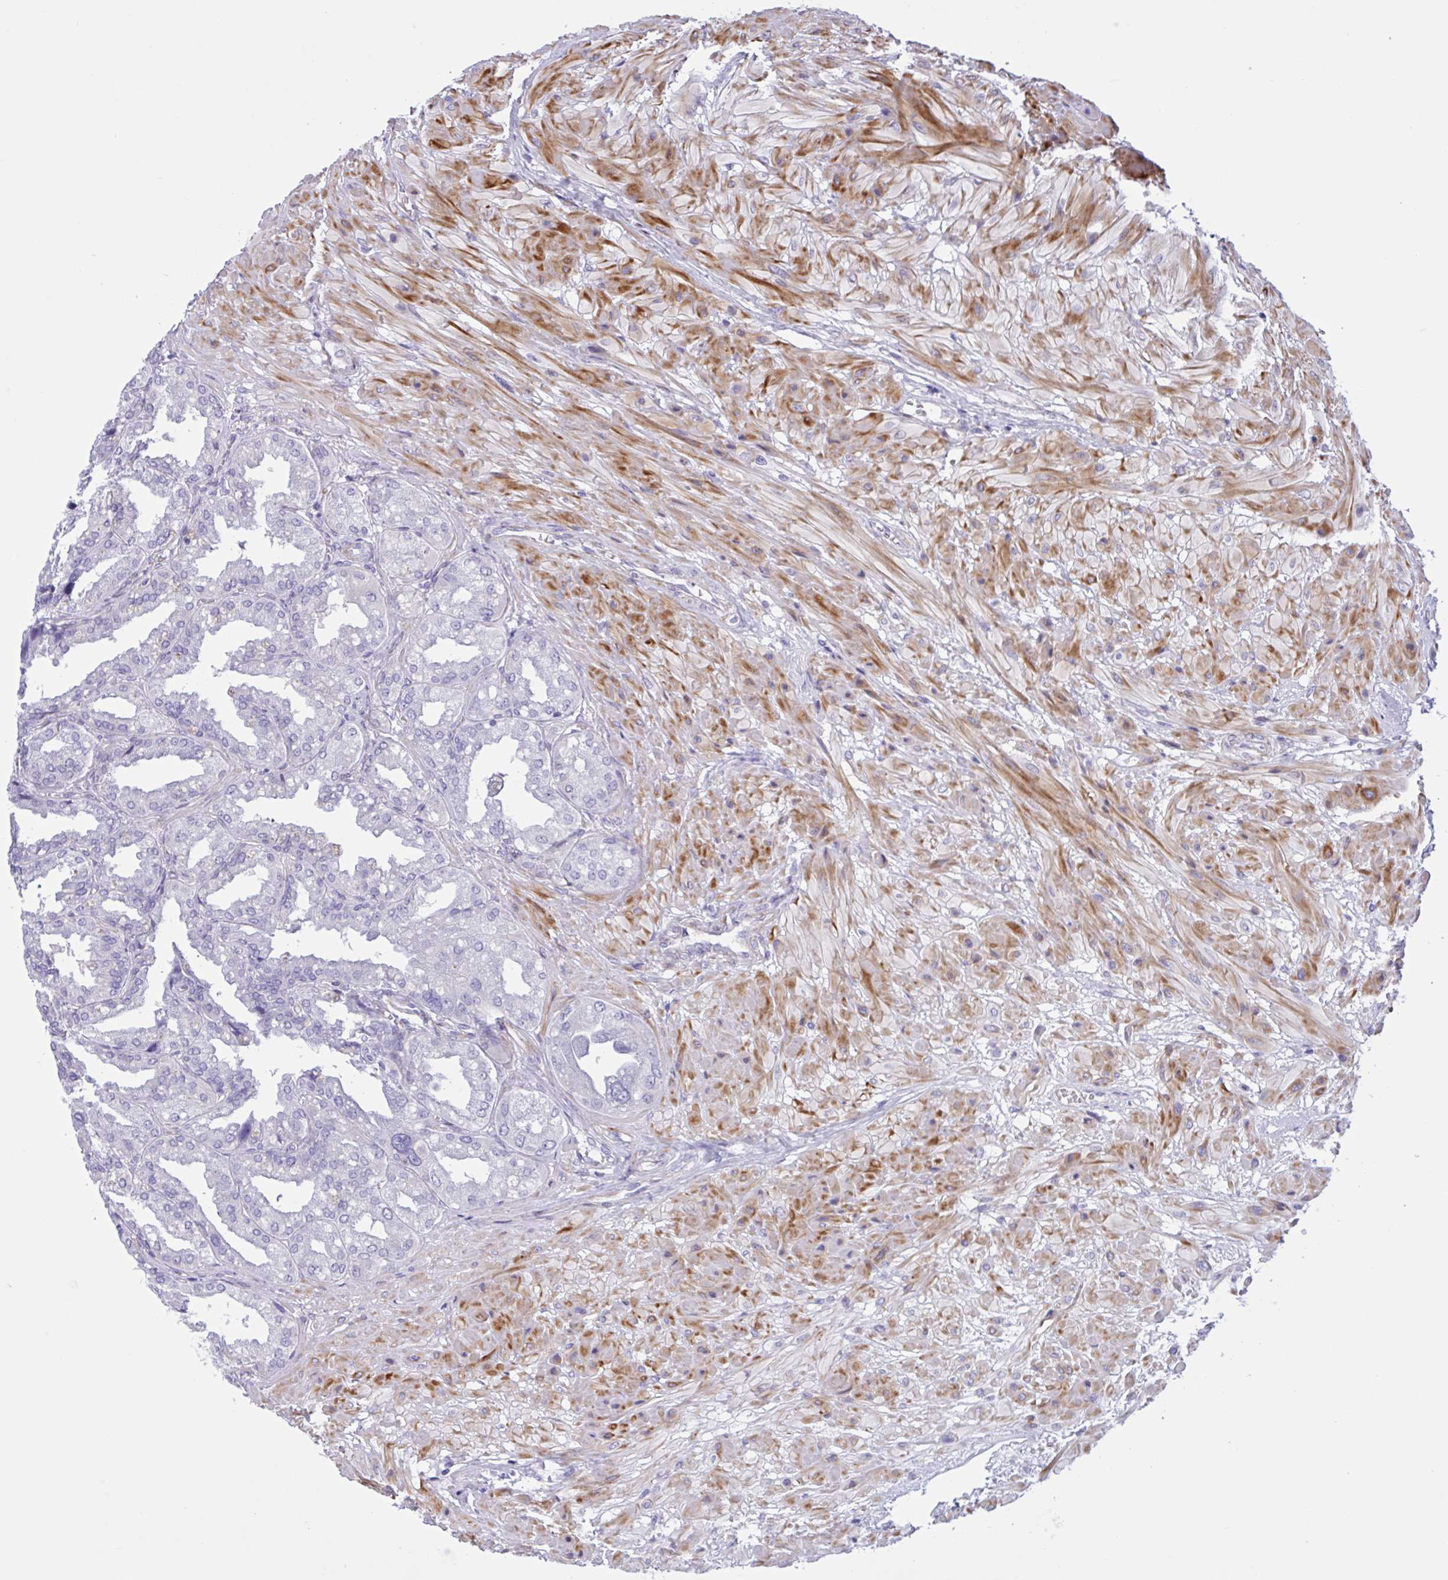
{"staining": {"intensity": "negative", "quantity": "none", "location": "none"}, "tissue": "seminal vesicle", "cell_type": "Glandular cells", "image_type": "normal", "snomed": [{"axis": "morphology", "description": "Normal tissue, NOS"}, {"axis": "topography", "description": "Seminal veicle"}], "caption": "Immunohistochemistry micrograph of unremarkable seminal vesicle stained for a protein (brown), which shows no expression in glandular cells. Nuclei are stained in blue.", "gene": "AHCYL2", "patient": {"sex": "male", "age": 55}}